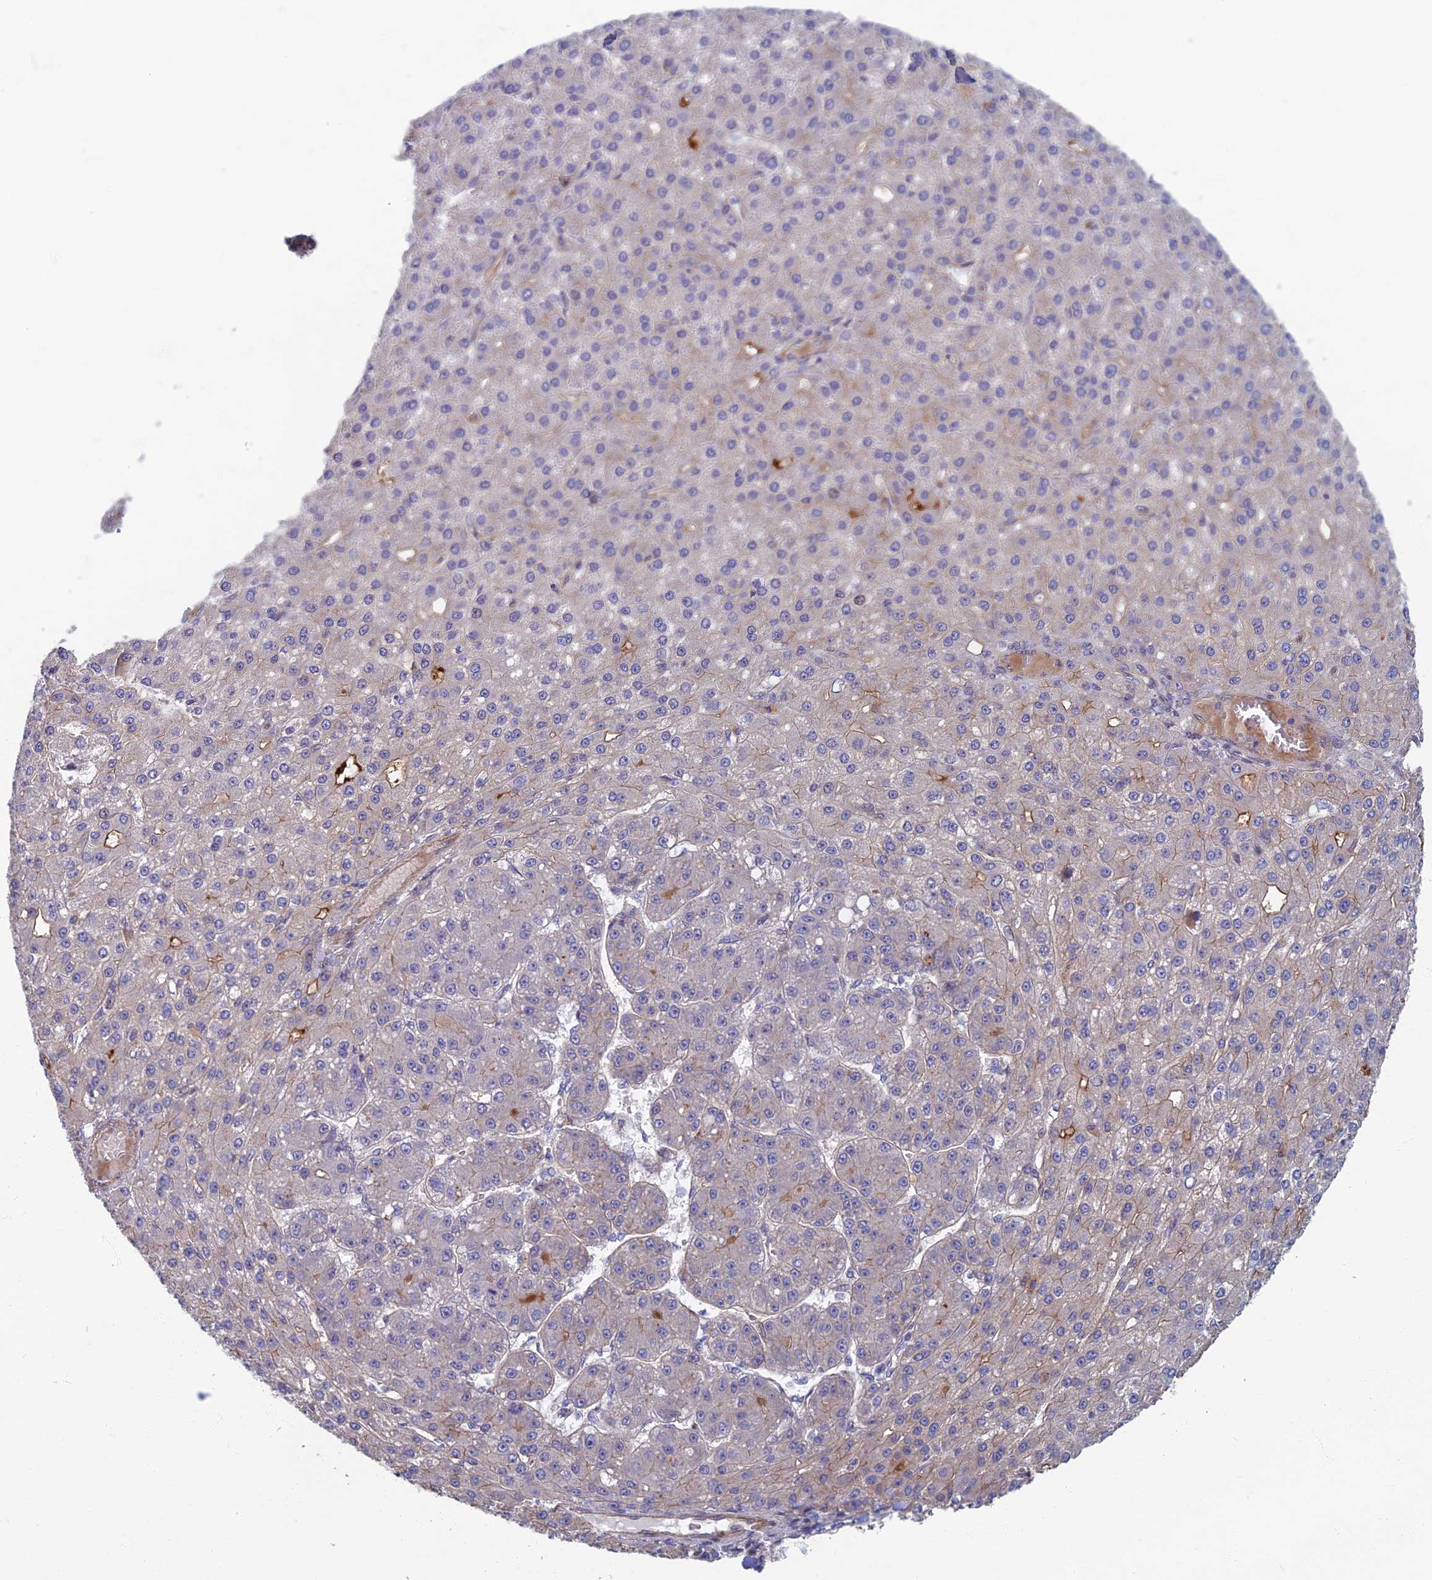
{"staining": {"intensity": "moderate", "quantity": "<25%", "location": "cytoplasmic/membranous"}, "tissue": "liver cancer", "cell_type": "Tumor cells", "image_type": "cancer", "snomed": [{"axis": "morphology", "description": "Carcinoma, Hepatocellular, NOS"}, {"axis": "topography", "description": "Liver"}], "caption": "A low amount of moderate cytoplasmic/membranous expression is present in approximately <25% of tumor cells in hepatocellular carcinoma (liver) tissue.", "gene": "RHBDL2", "patient": {"sex": "male", "age": 67}}